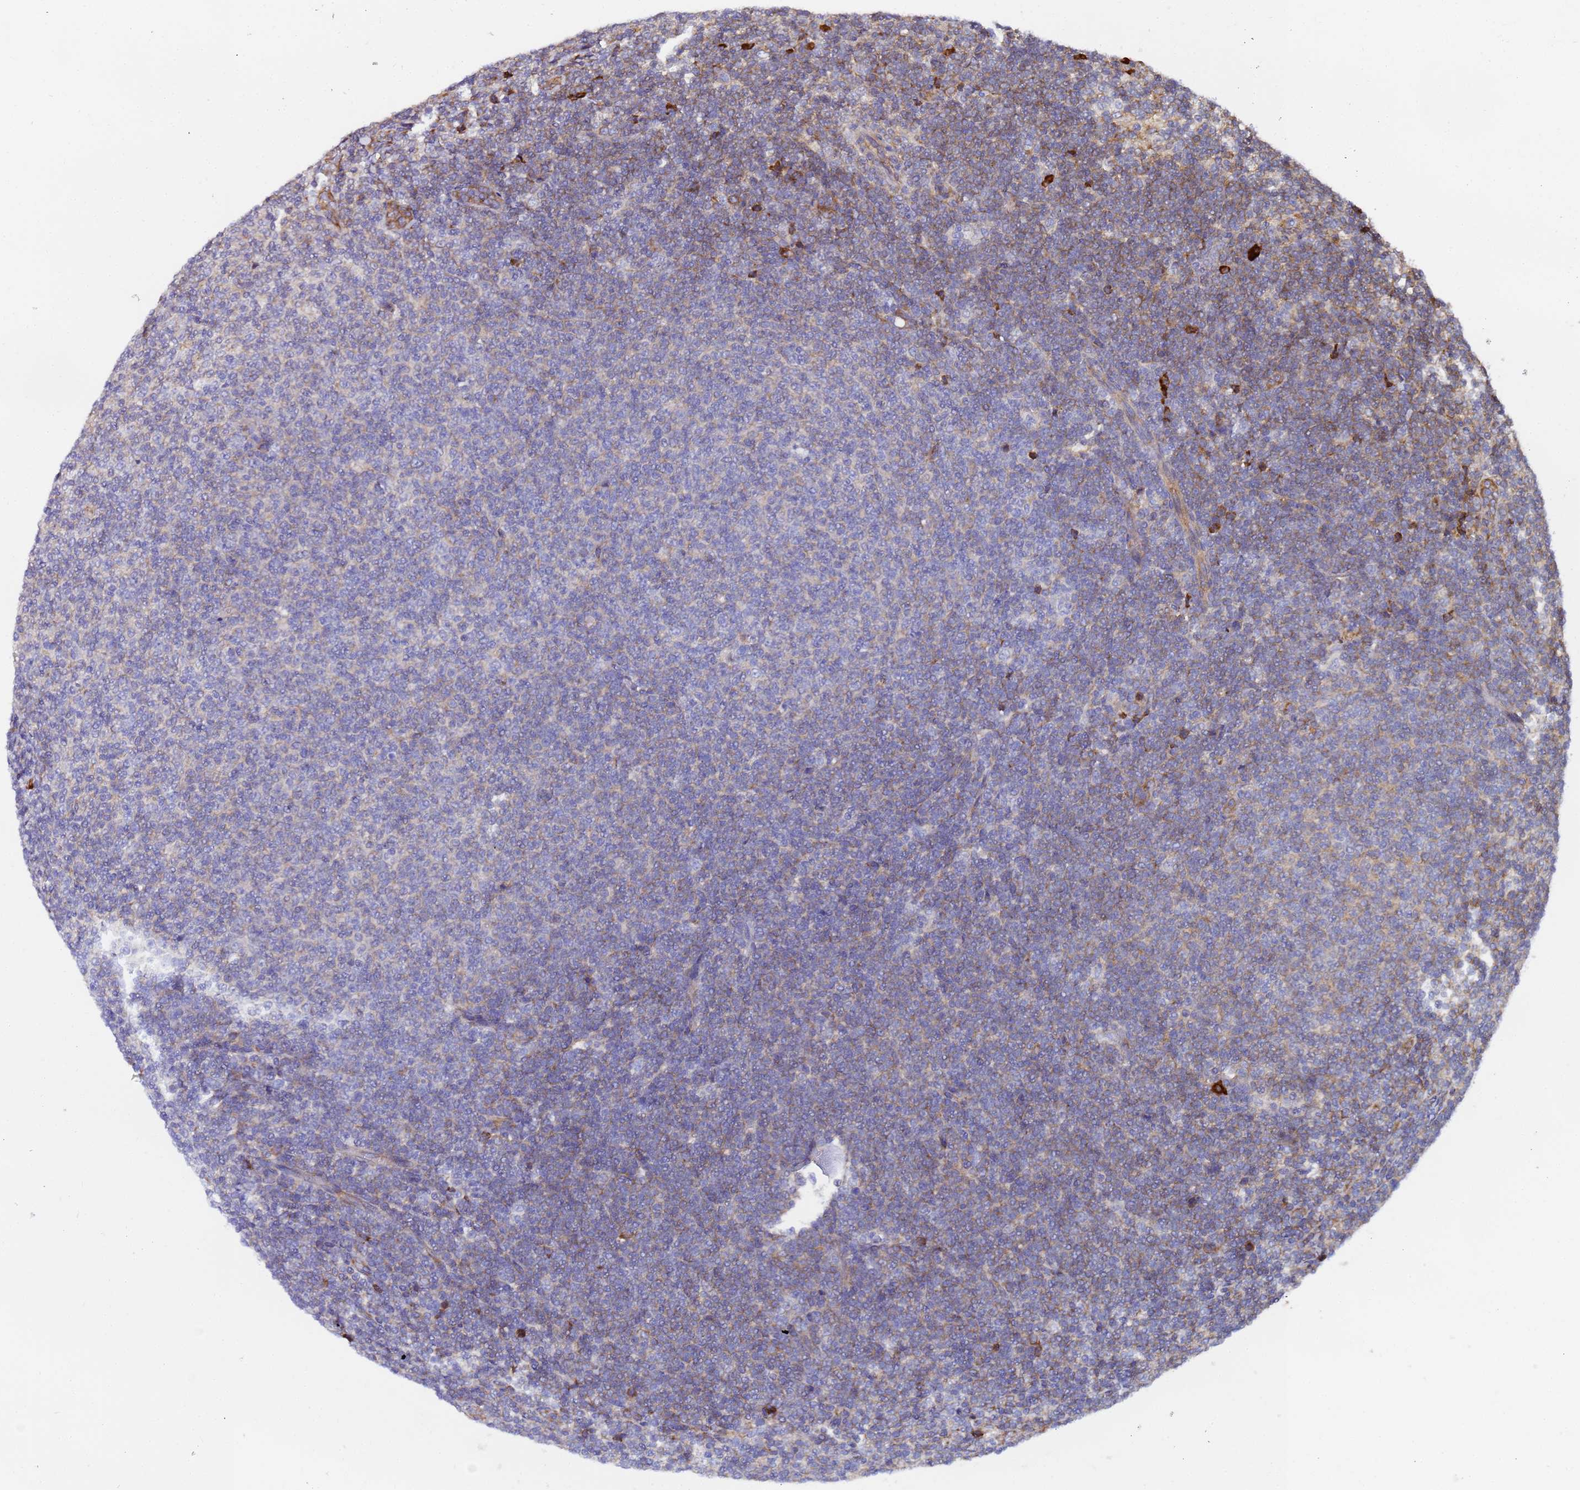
{"staining": {"intensity": "moderate", "quantity": "<25%", "location": "cytoplasmic/membranous"}, "tissue": "lymphoma", "cell_type": "Tumor cells", "image_type": "cancer", "snomed": [{"axis": "morphology", "description": "Malignant lymphoma, non-Hodgkin's type, Low grade"}, {"axis": "topography", "description": "Lymph node"}], "caption": "This histopathology image shows immunohistochemistry (IHC) staining of lymphoma, with low moderate cytoplasmic/membranous positivity in approximately <25% of tumor cells.", "gene": "POM121", "patient": {"sex": "male", "age": 66}}